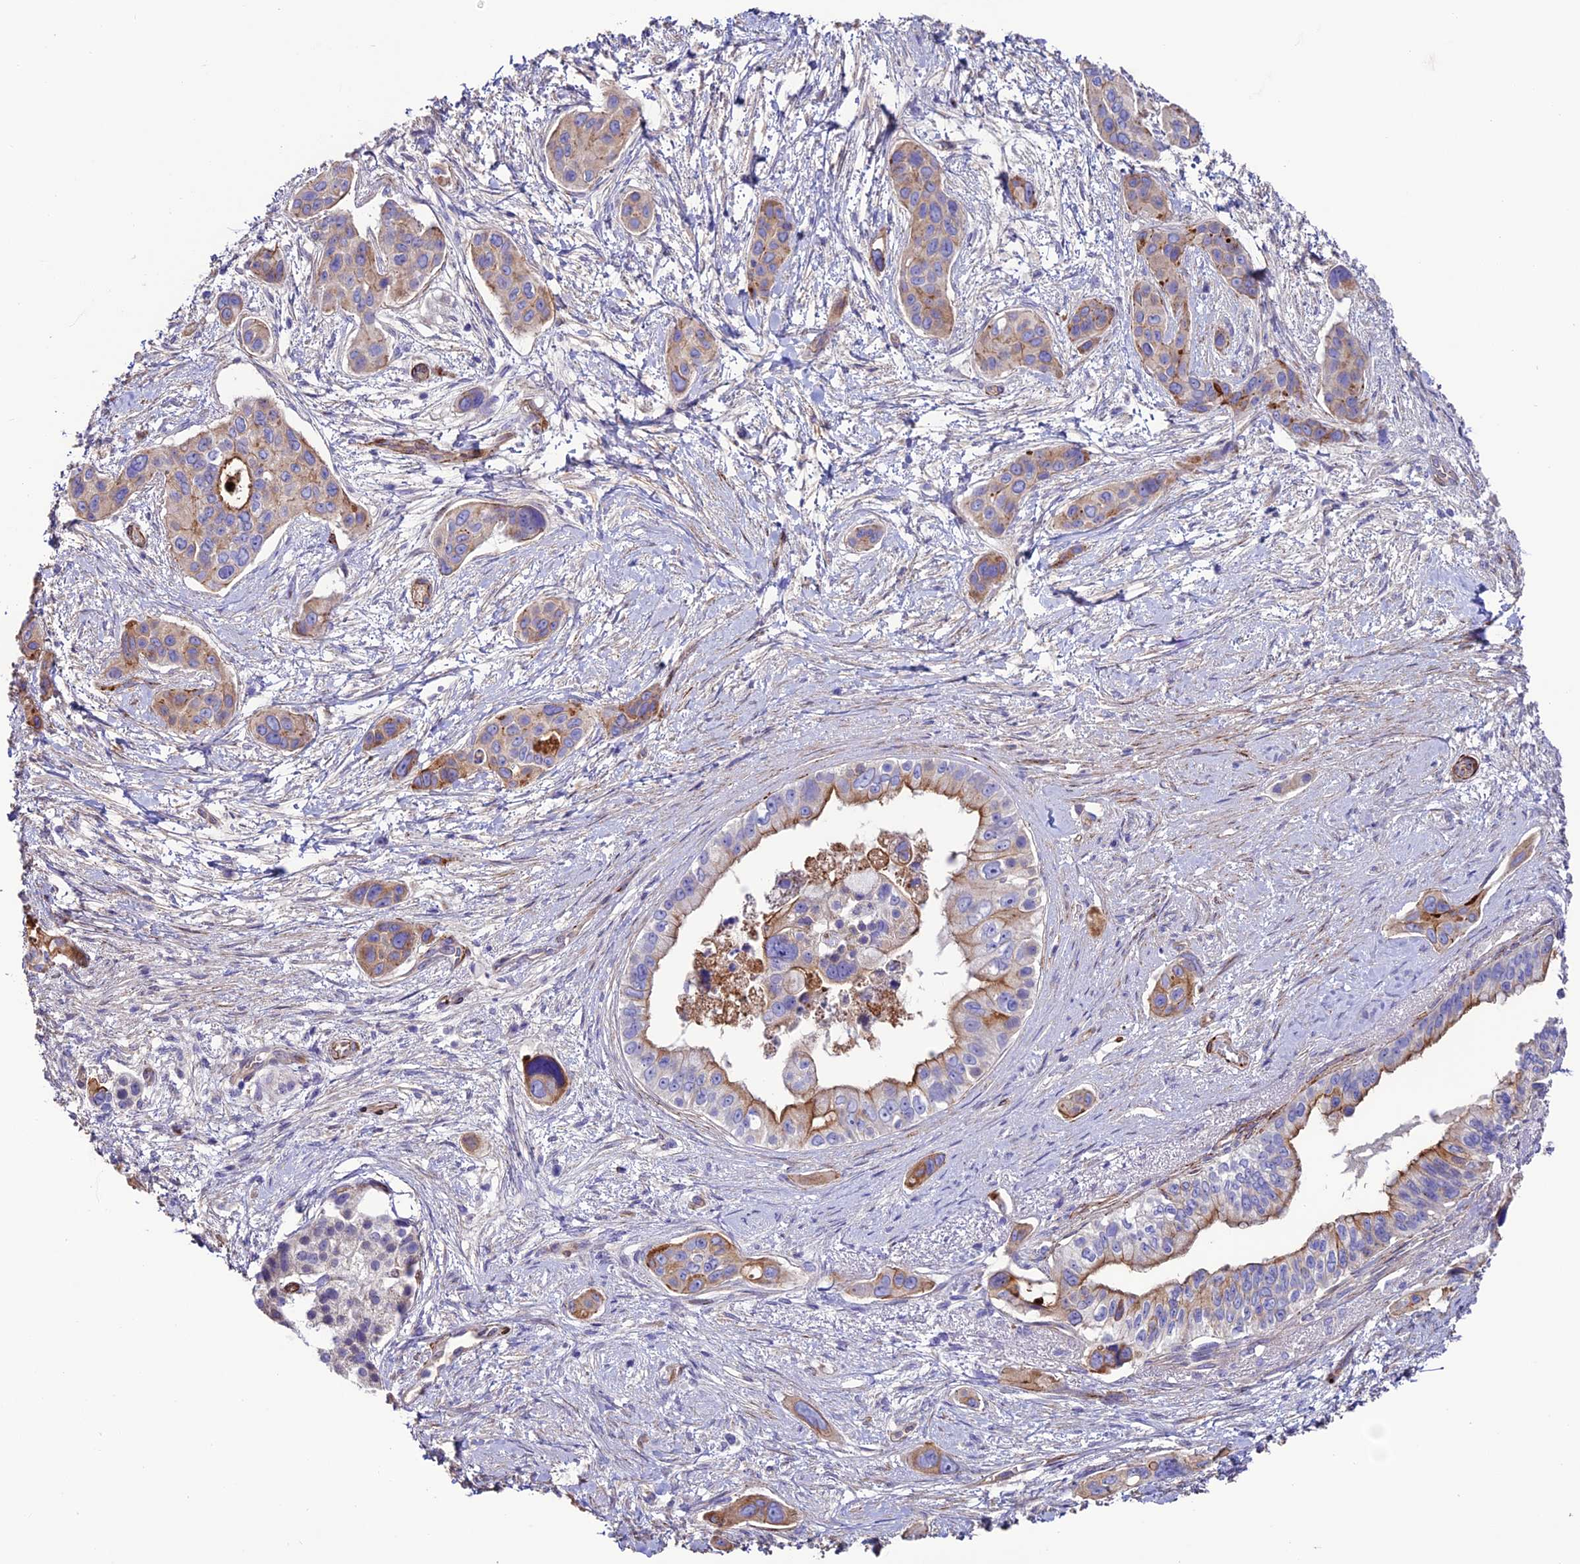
{"staining": {"intensity": "moderate", "quantity": "25%-75%", "location": "cytoplasmic/membranous"}, "tissue": "pancreatic cancer", "cell_type": "Tumor cells", "image_type": "cancer", "snomed": [{"axis": "morphology", "description": "Adenocarcinoma, NOS"}, {"axis": "topography", "description": "Pancreas"}], "caption": "Pancreatic cancer stained for a protein (brown) demonstrates moderate cytoplasmic/membranous positive expression in approximately 25%-75% of tumor cells.", "gene": "REX1BD", "patient": {"sex": "male", "age": 72}}